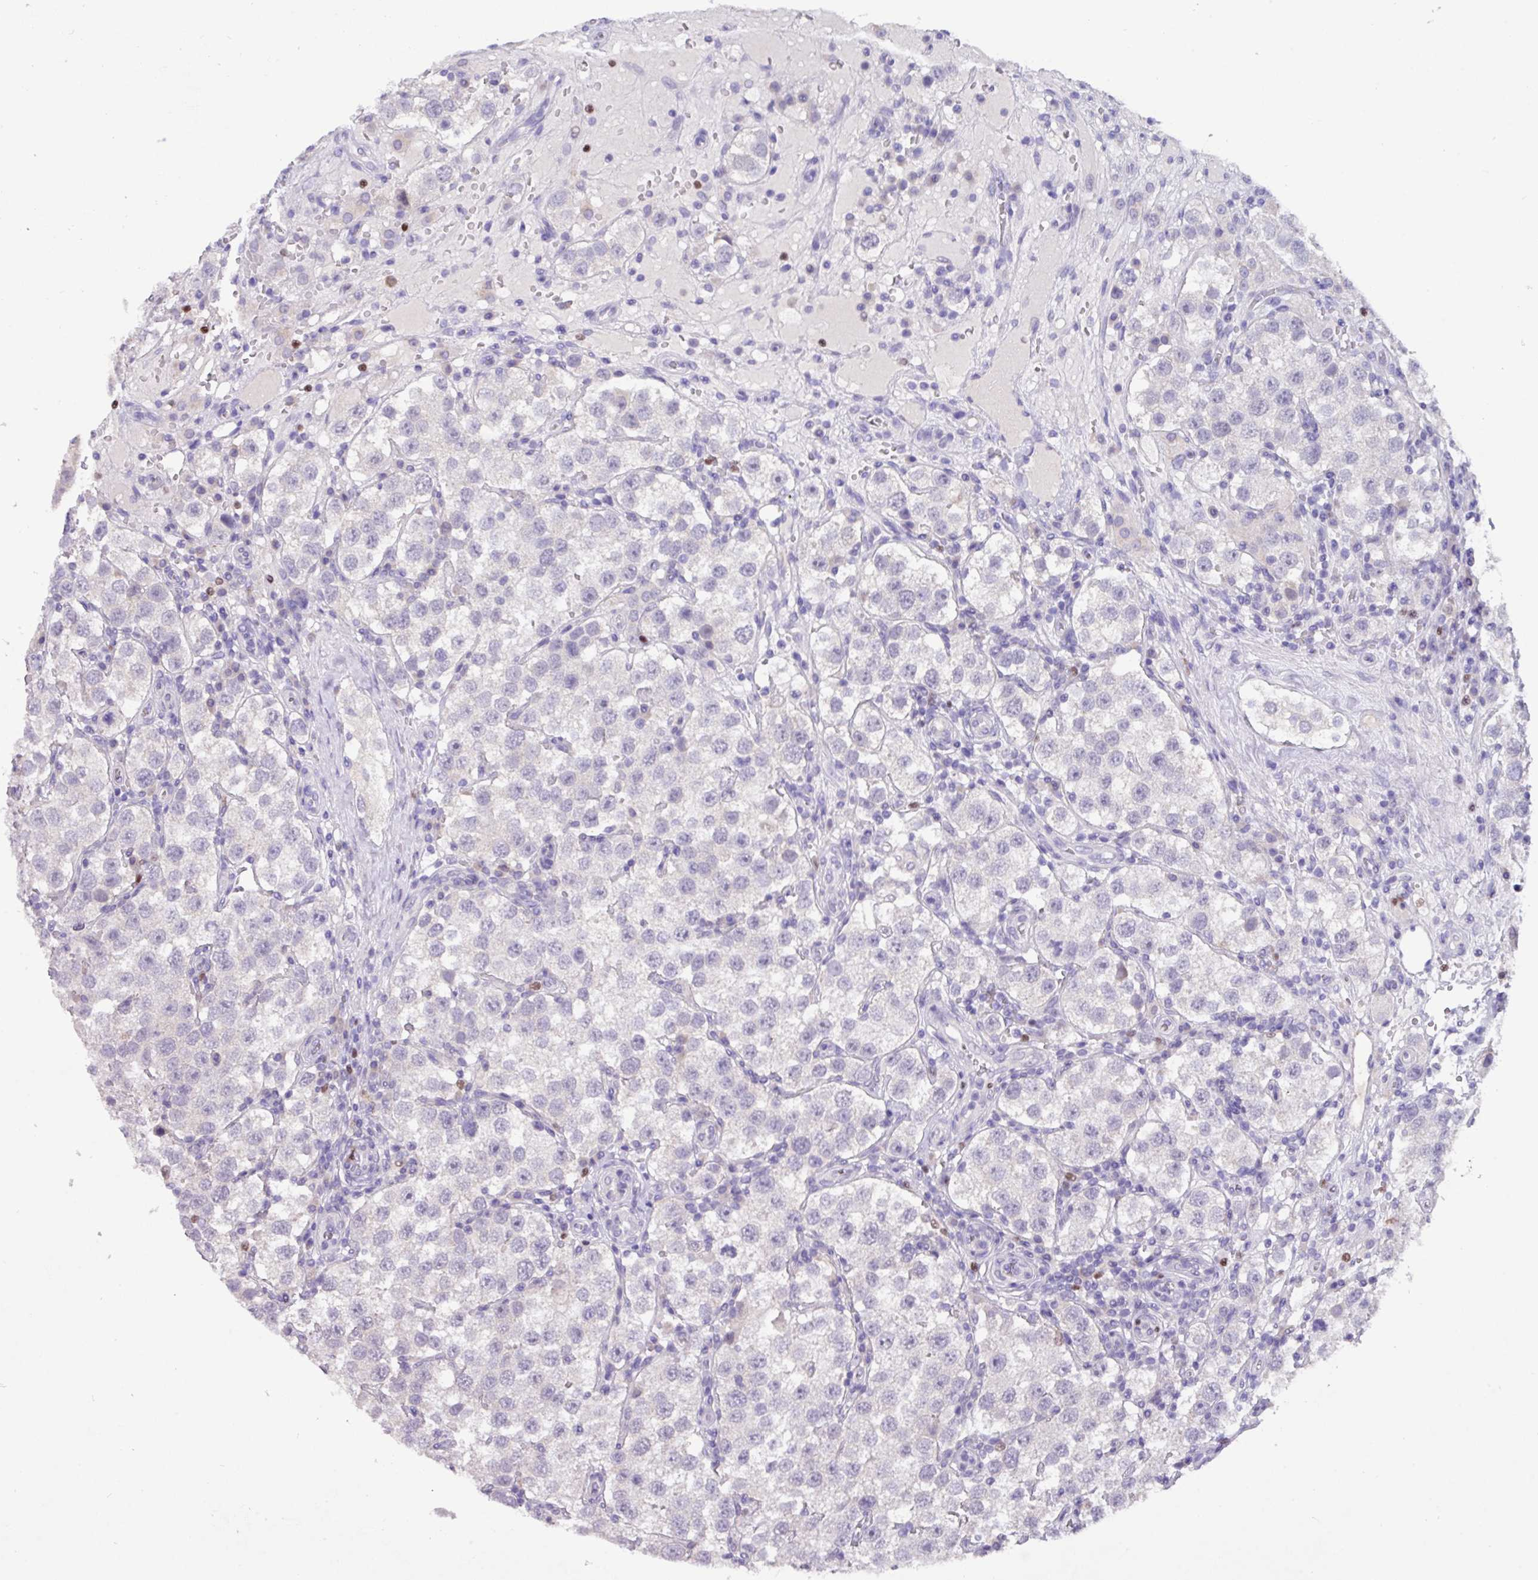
{"staining": {"intensity": "negative", "quantity": "none", "location": "none"}, "tissue": "testis cancer", "cell_type": "Tumor cells", "image_type": "cancer", "snomed": [{"axis": "morphology", "description": "Seminoma, NOS"}, {"axis": "topography", "description": "Testis"}], "caption": "High power microscopy histopathology image of an immunohistochemistry (IHC) micrograph of testis seminoma, revealing no significant staining in tumor cells.", "gene": "PAX8", "patient": {"sex": "male", "age": 37}}